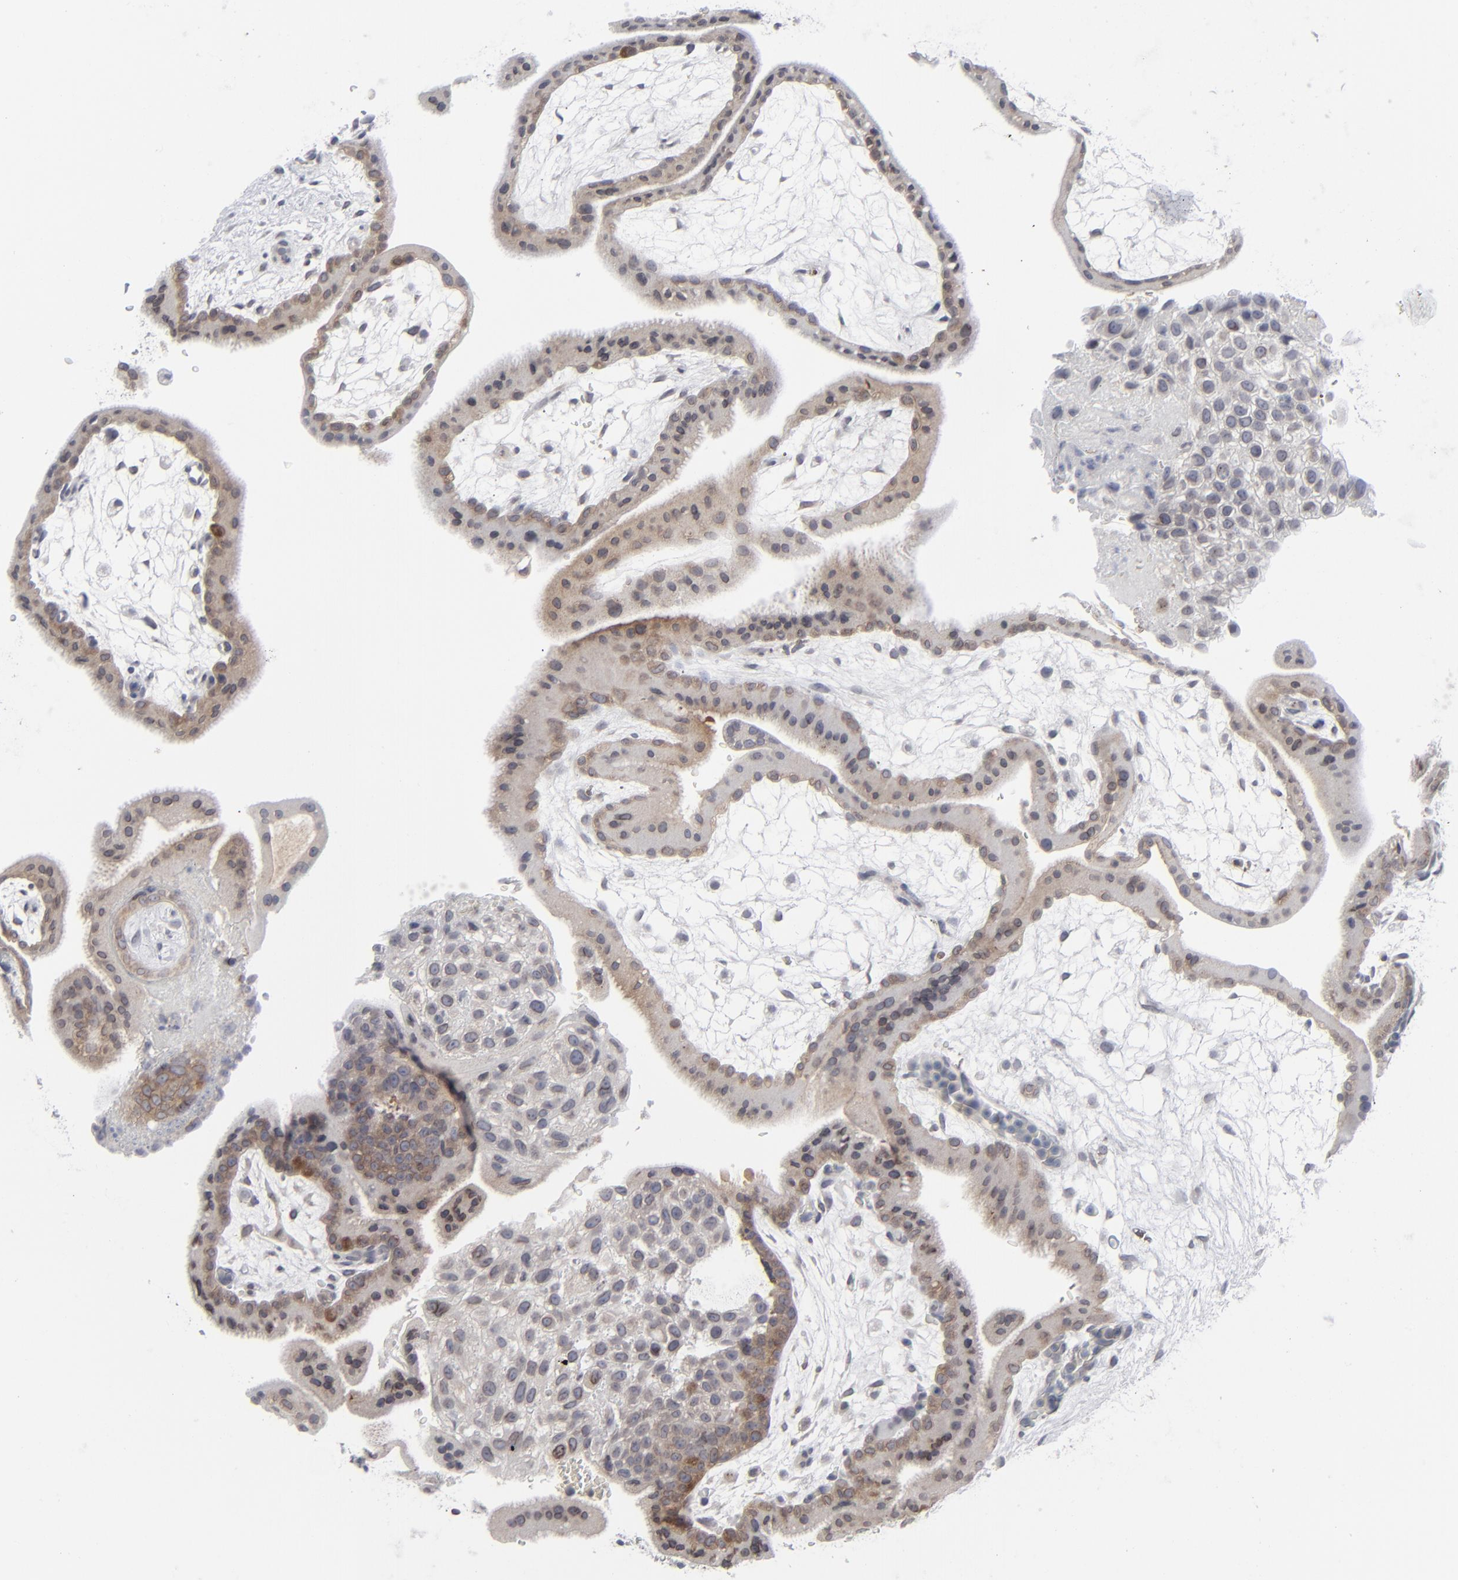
{"staining": {"intensity": "negative", "quantity": "none", "location": "none"}, "tissue": "placenta", "cell_type": "Decidual cells", "image_type": "normal", "snomed": [{"axis": "morphology", "description": "Normal tissue, NOS"}, {"axis": "topography", "description": "Placenta"}], "caption": "DAB immunohistochemical staining of unremarkable placenta demonstrates no significant staining in decidual cells.", "gene": "NUP88", "patient": {"sex": "female", "age": 35}}